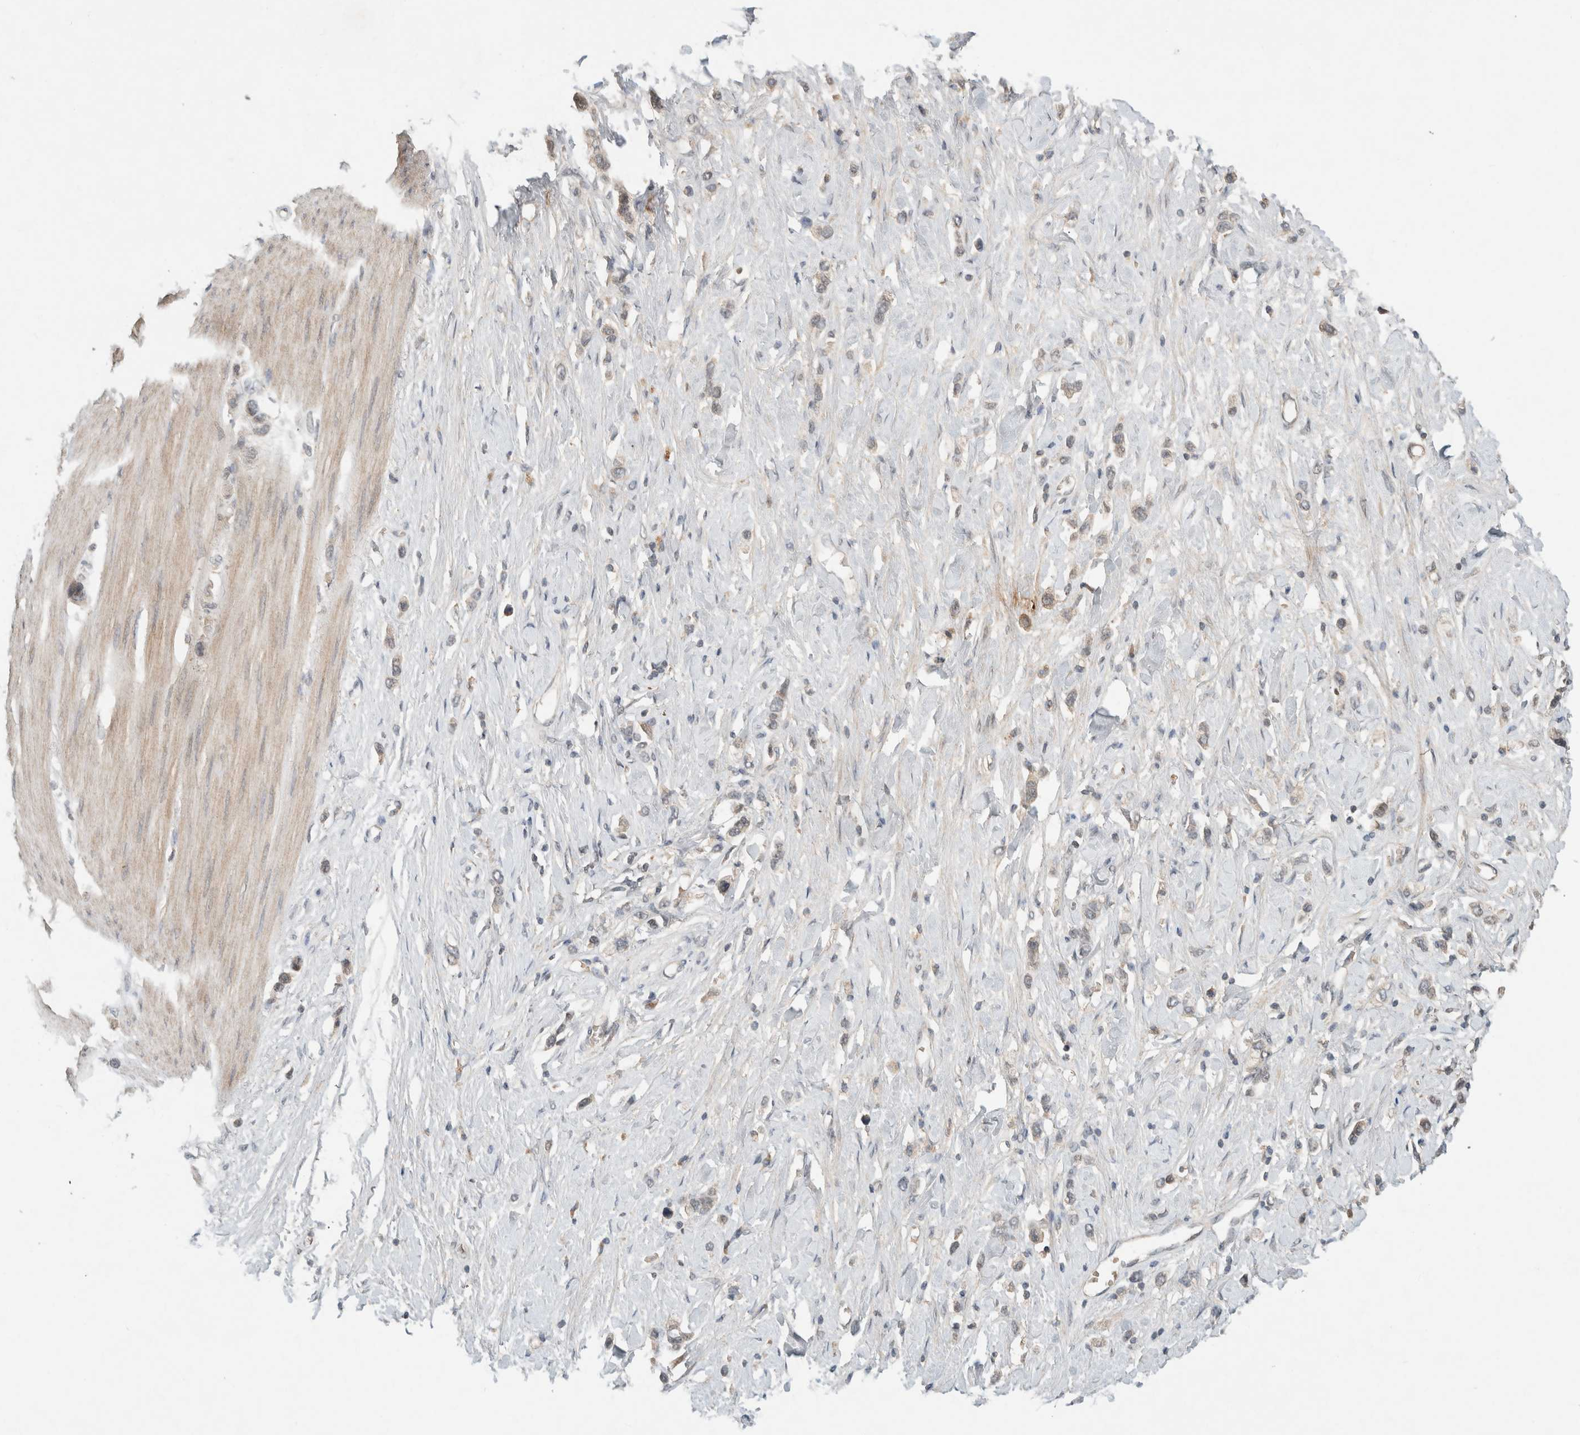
{"staining": {"intensity": "weak", "quantity": "25%-75%", "location": "cytoplasmic/membranous"}, "tissue": "stomach cancer", "cell_type": "Tumor cells", "image_type": "cancer", "snomed": [{"axis": "morphology", "description": "Adenocarcinoma, NOS"}, {"axis": "topography", "description": "Stomach"}], "caption": "Immunohistochemistry photomicrograph of neoplastic tissue: stomach cancer (adenocarcinoma) stained using immunohistochemistry (IHC) shows low levels of weak protein expression localized specifically in the cytoplasmic/membranous of tumor cells, appearing as a cytoplasmic/membranous brown color.", "gene": "LOXL2", "patient": {"sex": "female", "age": 65}}